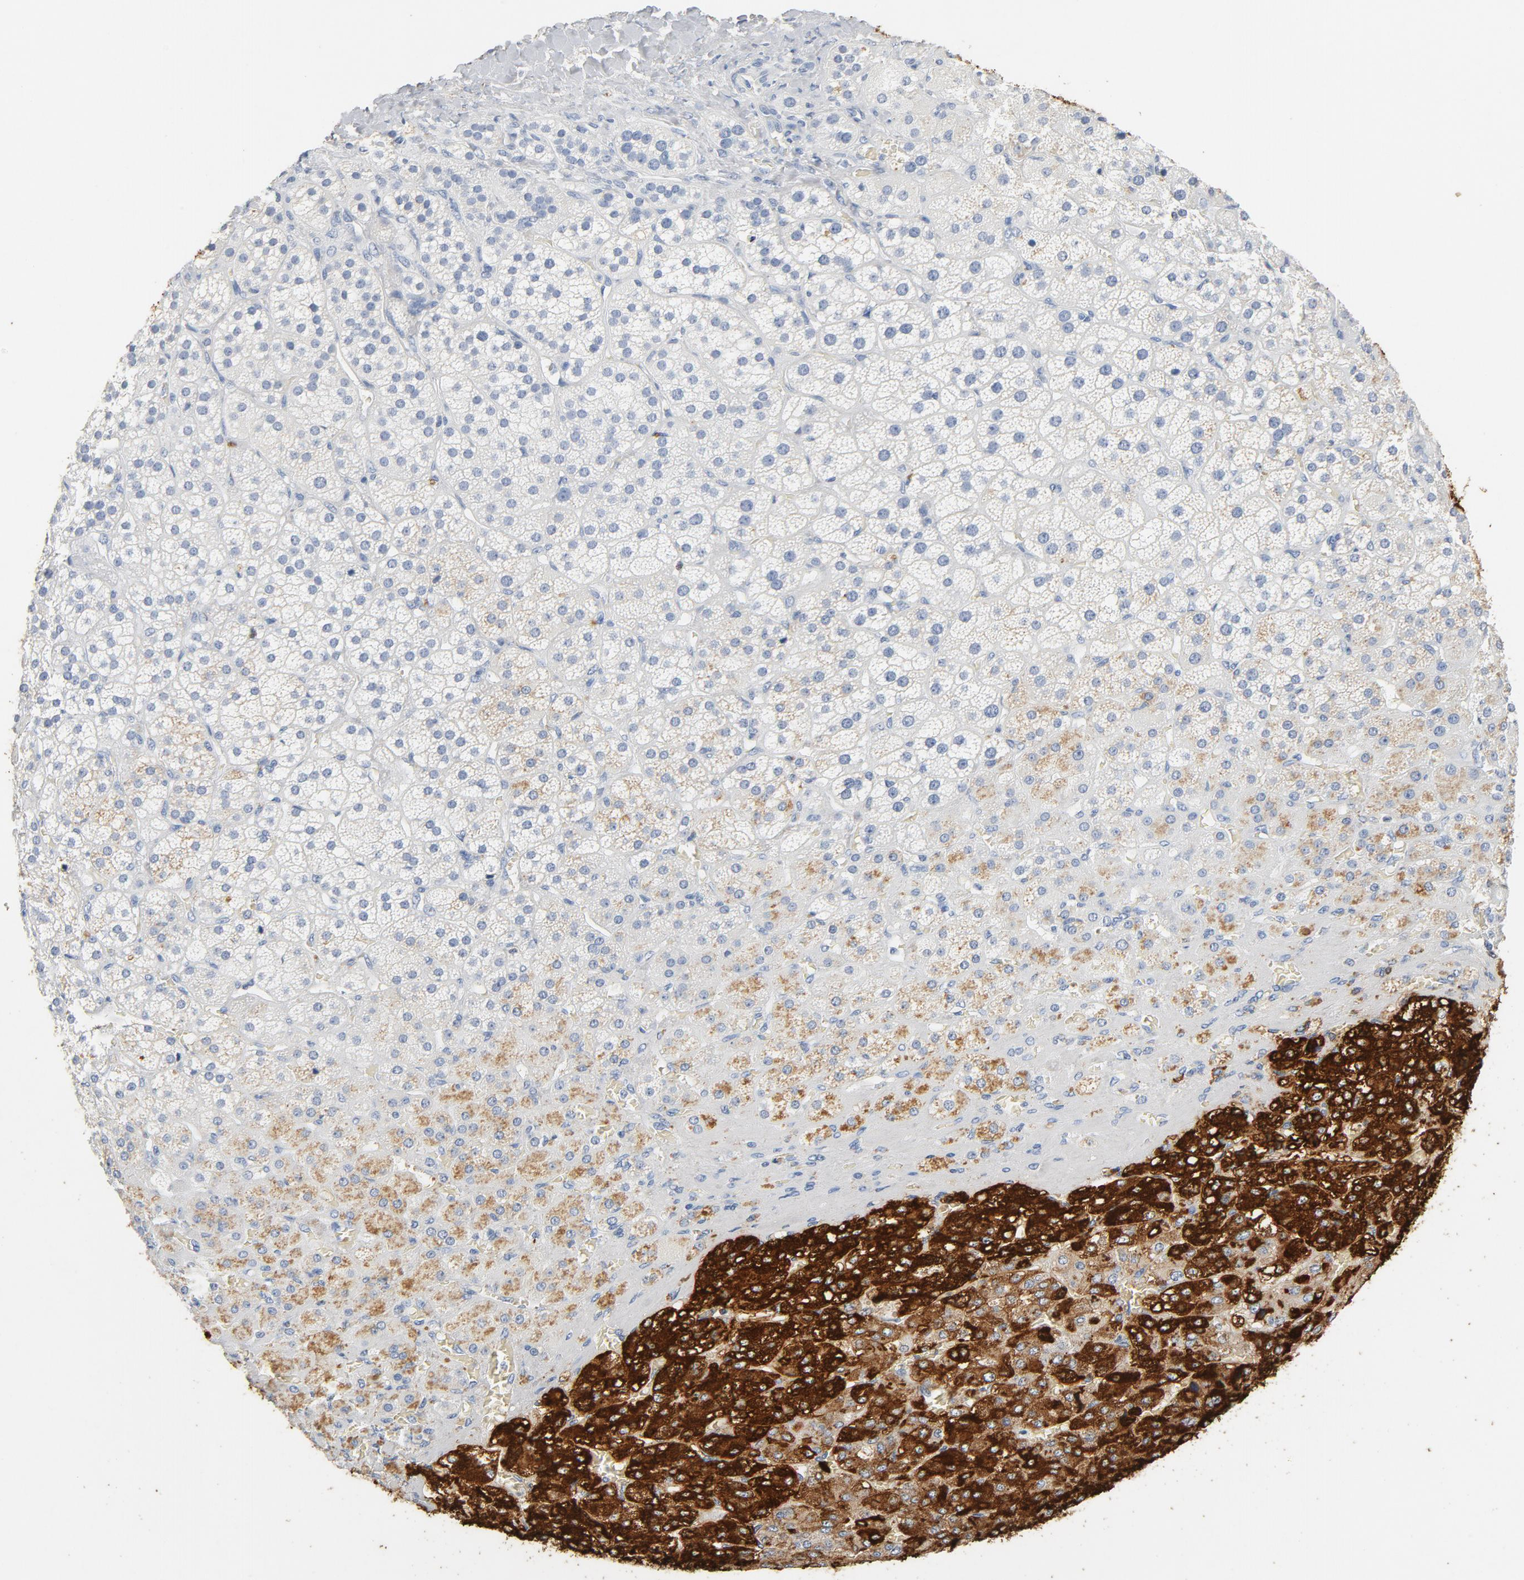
{"staining": {"intensity": "moderate", "quantity": "<25%", "location": "cytoplasmic/membranous"}, "tissue": "adrenal gland", "cell_type": "Glandular cells", "image_type": "normal", "snomed": [{"axis": "morphology", "description": "Normal tissue, NOS"}, {"axis": "topography", "description": "Adrenal gland"}], "caption": "Glandular cells show low levels of moderate cytoplasmic/membranous expression in approximately <25% of cells in normal adrenal gland.", "gene": "PTPRB", "patient": {"sex": "female", "age": 71}}